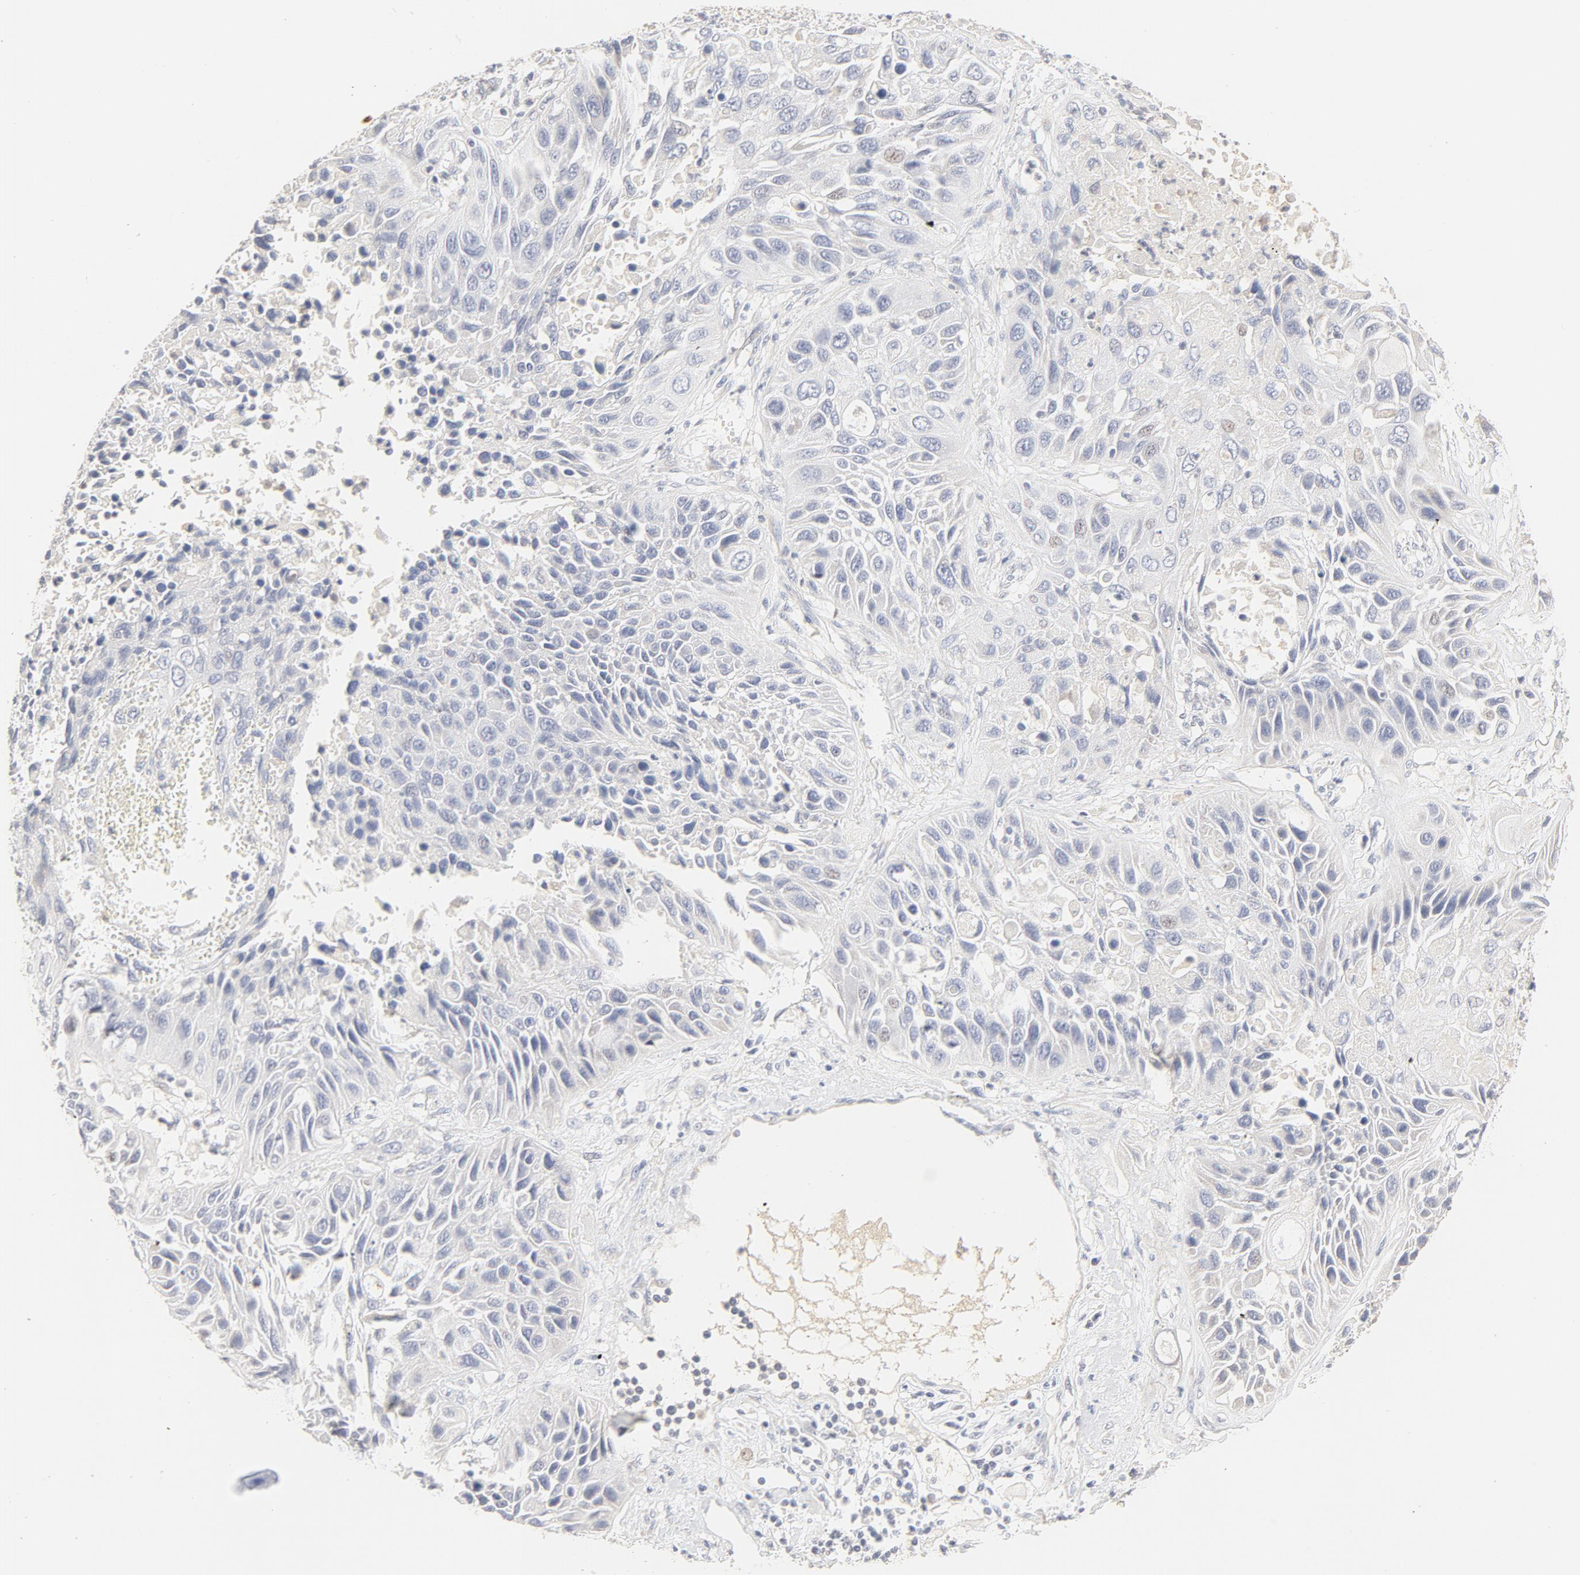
{"staining": {"intensity": "negative", "quantity": "none", "location": "none"}, "tissue": "lung cancer", "cell_type": "Tumor cells", "image_type": "cancer", "snomed": [{"axis": "morphology", "description": "Squamous cell carcinoma, NOS"}, {"axis": "topography", "description": "Lung"}], "caption": "Immunohistochemistry (IHC) photomicrograph of neoplastic tissue: squamous cell carcinoma (lung) stained with DAB (3,3'-diaminobenzidine) reveals no significant protein expression in tumor cells.", "gene": "FCGBP", "patient": {"sex": "female", "age": 76}}